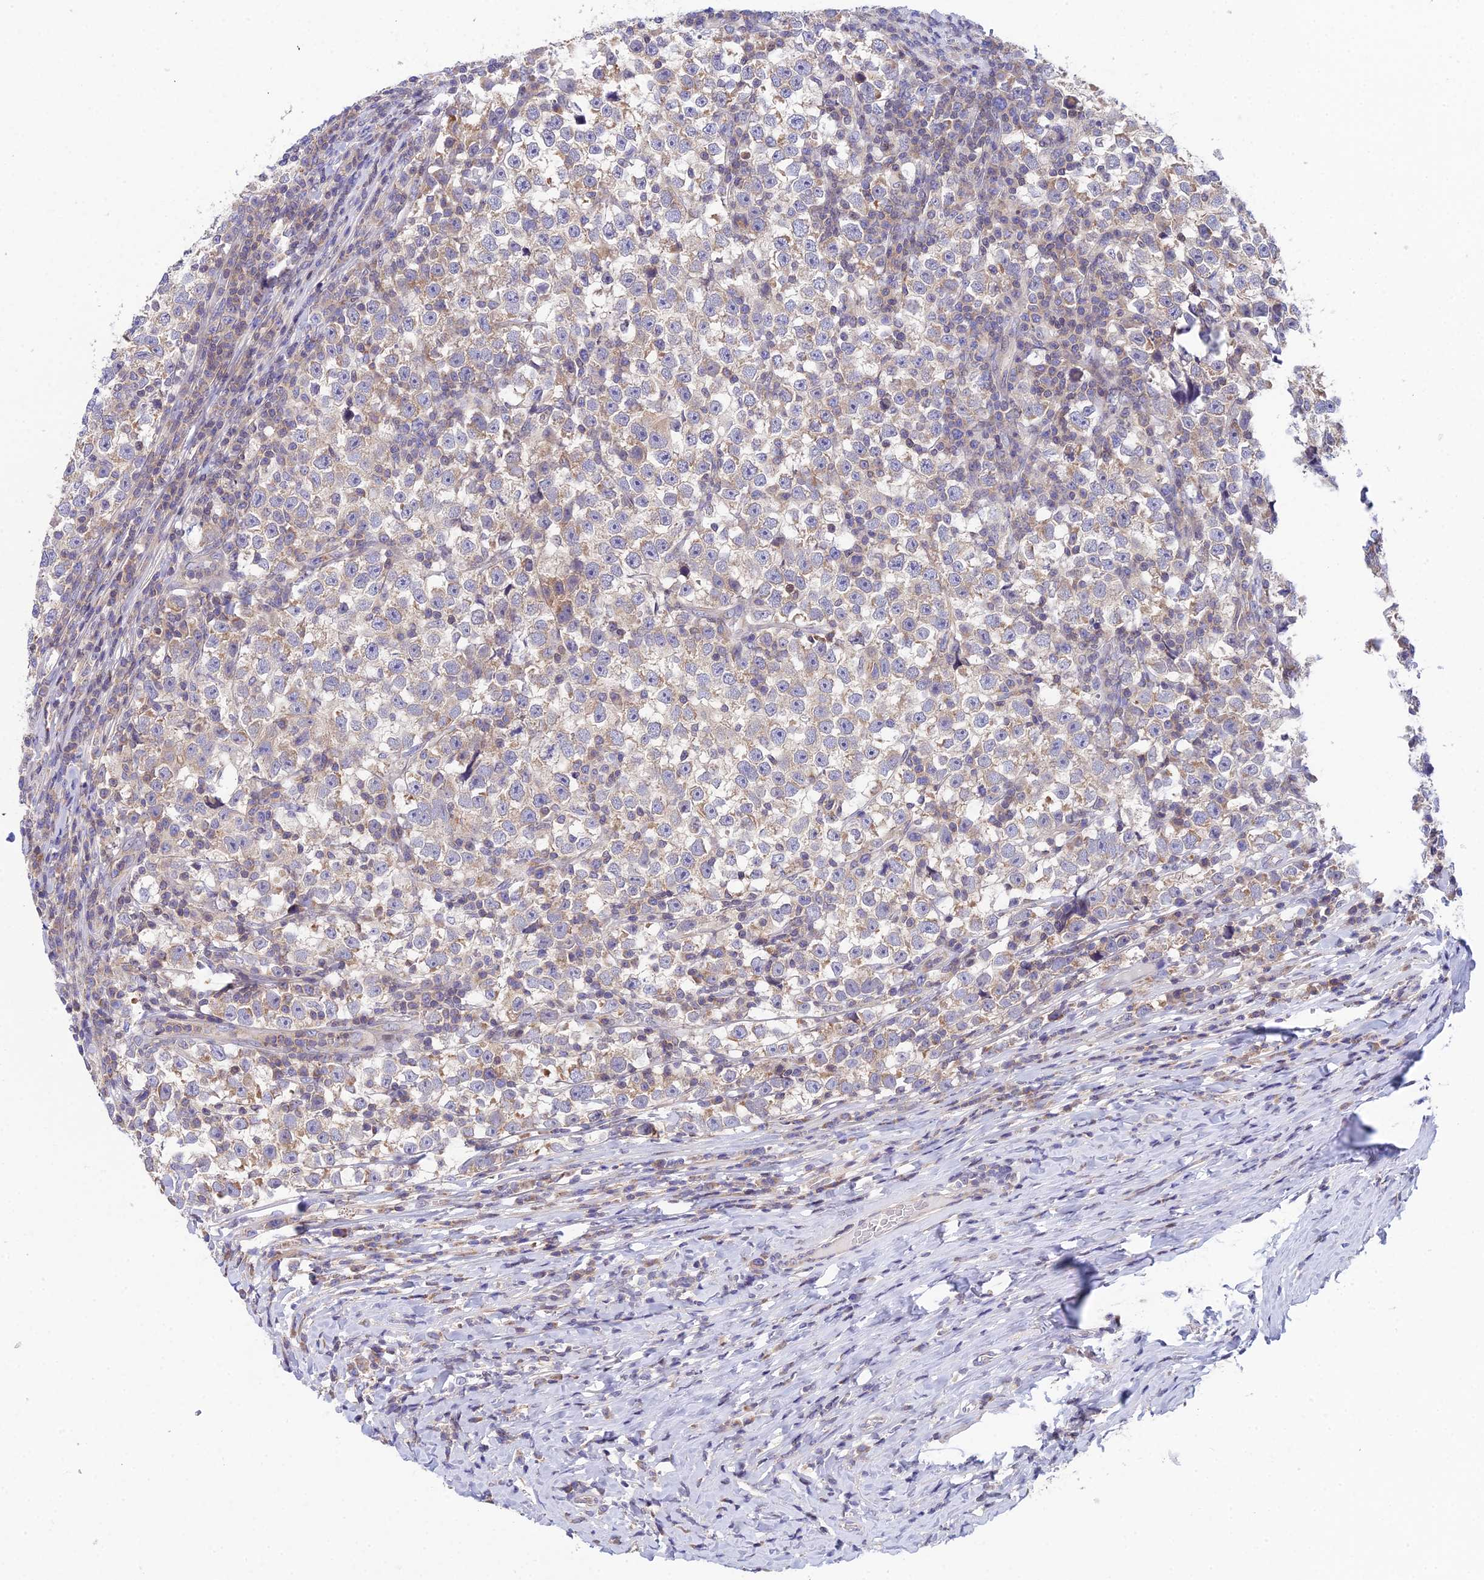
{"staining": {"intensity": "weak", "quantity": "25%-75%", "location": "cytoplasmic/membranous"}, "tissue": "testis cancer", "cell_type": "Tumor cells", "image_type": "cancer", "snomed": [{"axis": "morphology", "description": "Normal tissue, NOS"}, {"axis": "morphology", "description": "Seminoma, NOS"}, {"axis": "topography", "description": "Testis"}], "caption": "A high-resolution image shows IHC staining of testis seminoma, which exhibits weak cytoplasmic/membranous expression in about 25%-75% of tumor cells.", "gene": "ELOA2", "patient": {"sex": "male", "age": 43}}